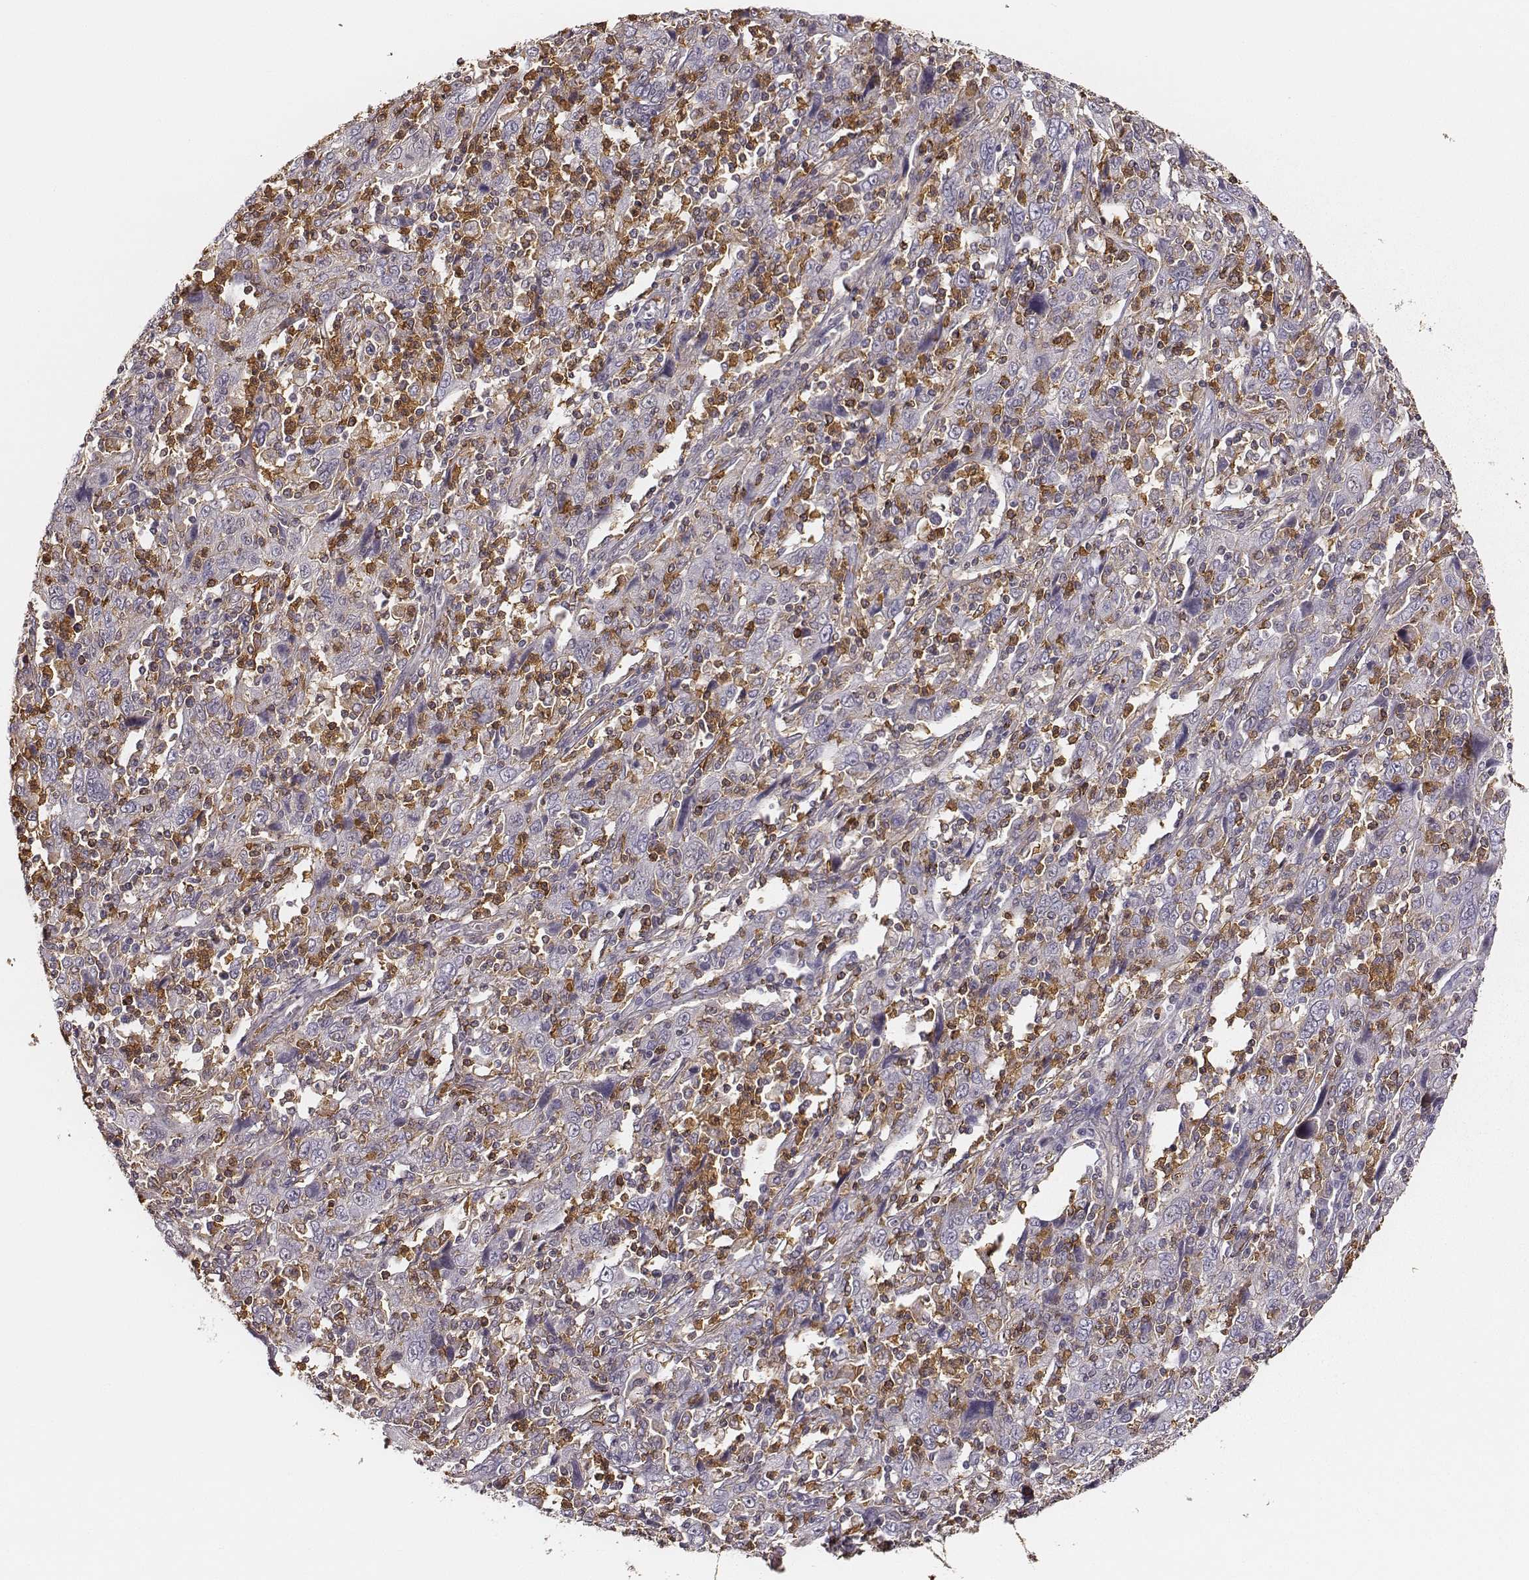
{"staining": {"intensity": "negative", "quantity": "none", "location": "none"}, "tissue": "cervical cancer", "cell_type": "Tumor cells", "image_type": "cancer", "snomed": [{"axis": "morphology", "description": "Squamous cell carcinoma, NOS"}, {"axis": "topography", "description": "Cervix"}], "caption": "Immunohistochemistry (IHC) histopathology image of human squamous cell carcinoma (cervical) stained for a protein (brown), which demonstrates no positivity in tumor cells. (DAB immunohistochemistry (IHC) with hematoxylin counter stain).", "gene": "ZYX", "patient": {"sex": "female", "age": 46}}